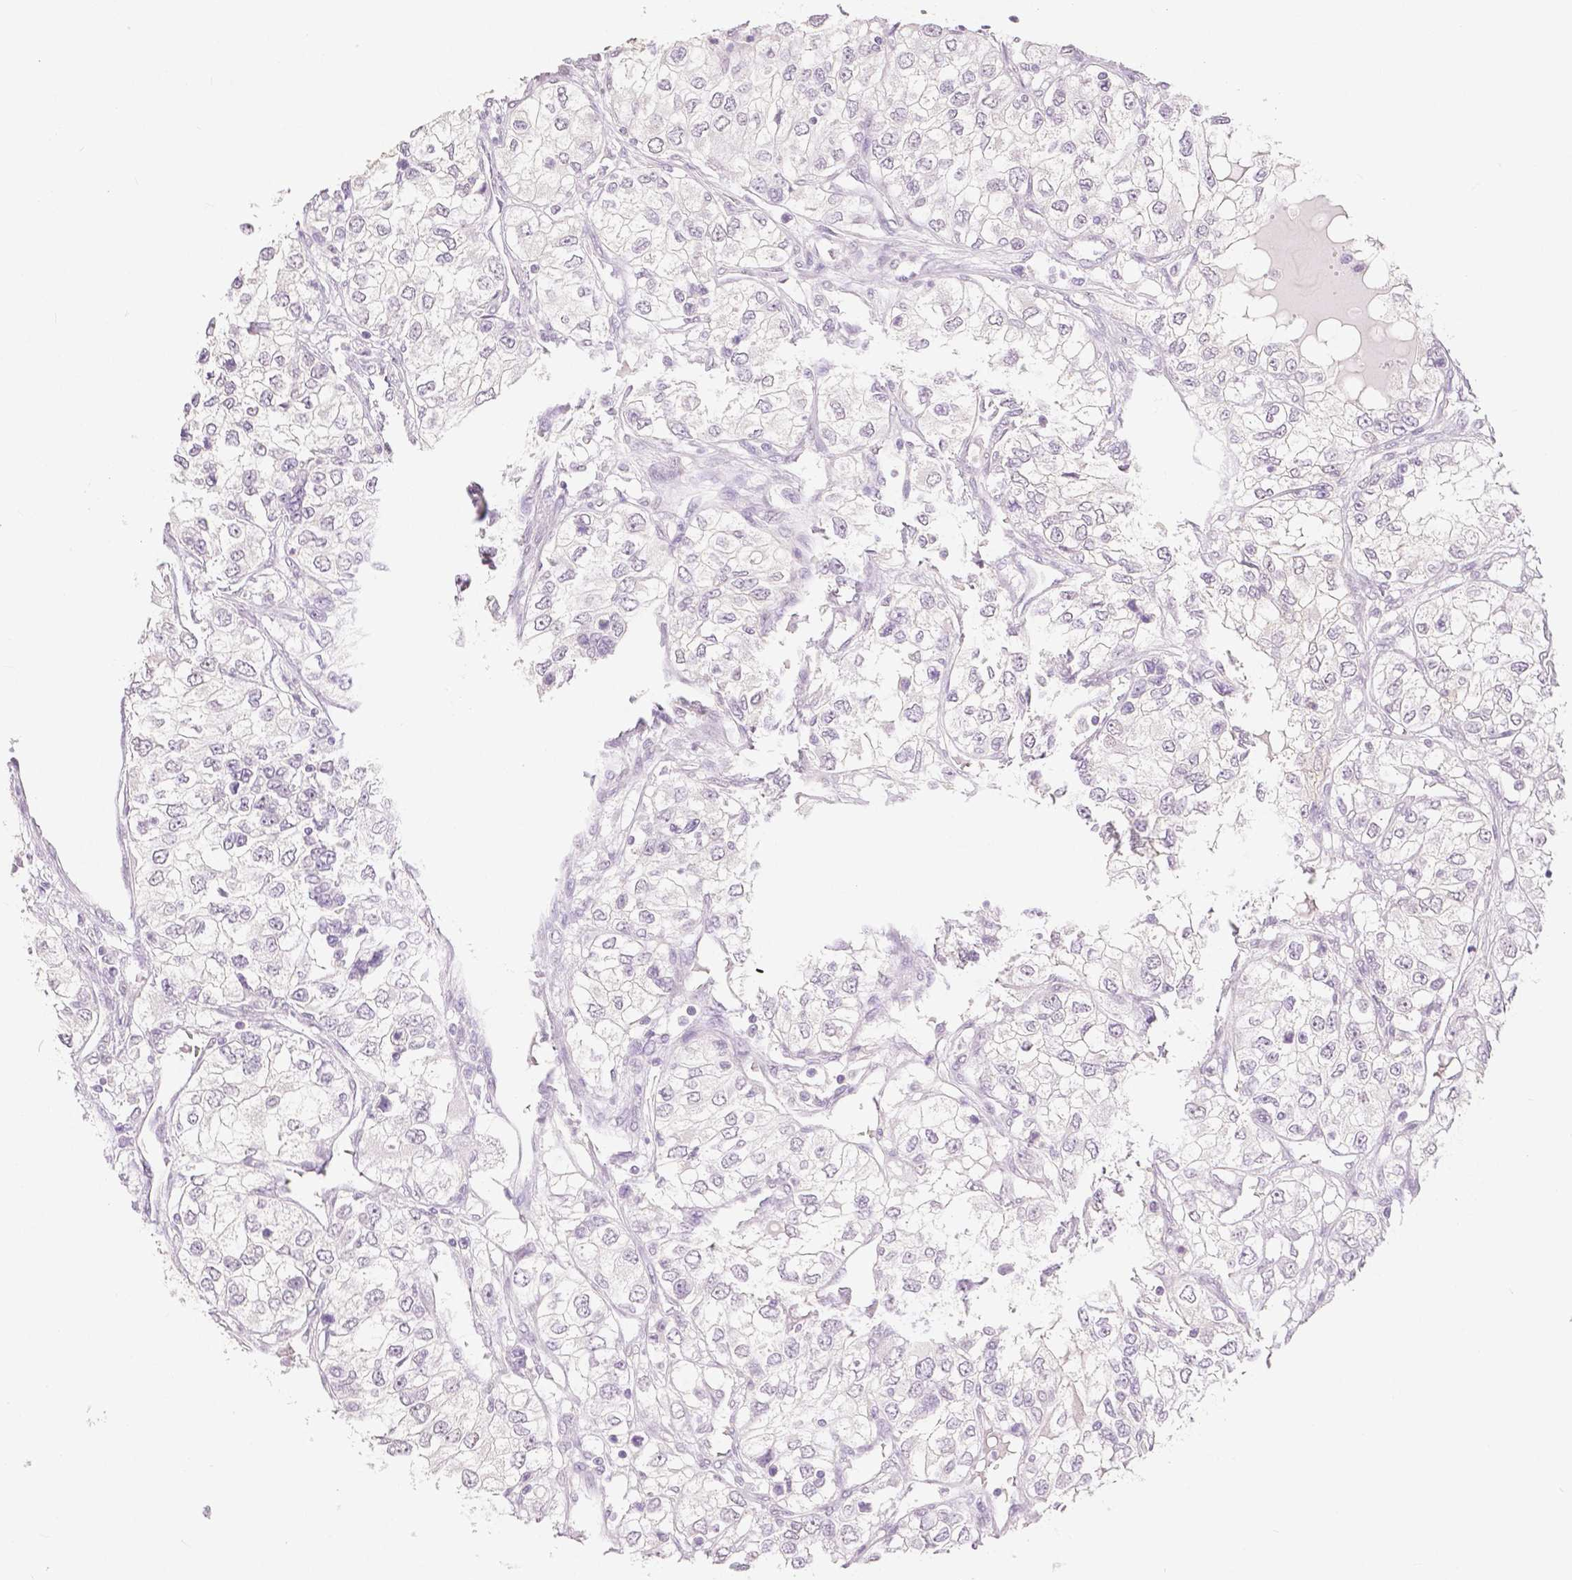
{"staining": {"intensity": "negative", "quantity": "none", "location": "none"}, "tissue": "renal cancer", "cell_type": "Tumor cells", "image_type": "cancer", "snomed": [{"axis": "morphology", "description": "Adenocarcinoma, NOS"}, {"axis": "topography", "description": "Kidney"}], "caption": "Renal cancer stained for a protein using immunohistochemistry (IHC) exhibits no positivity tumor cells.", "gene": "OCLN", "patient": {"sex": "female", "age": 59}}